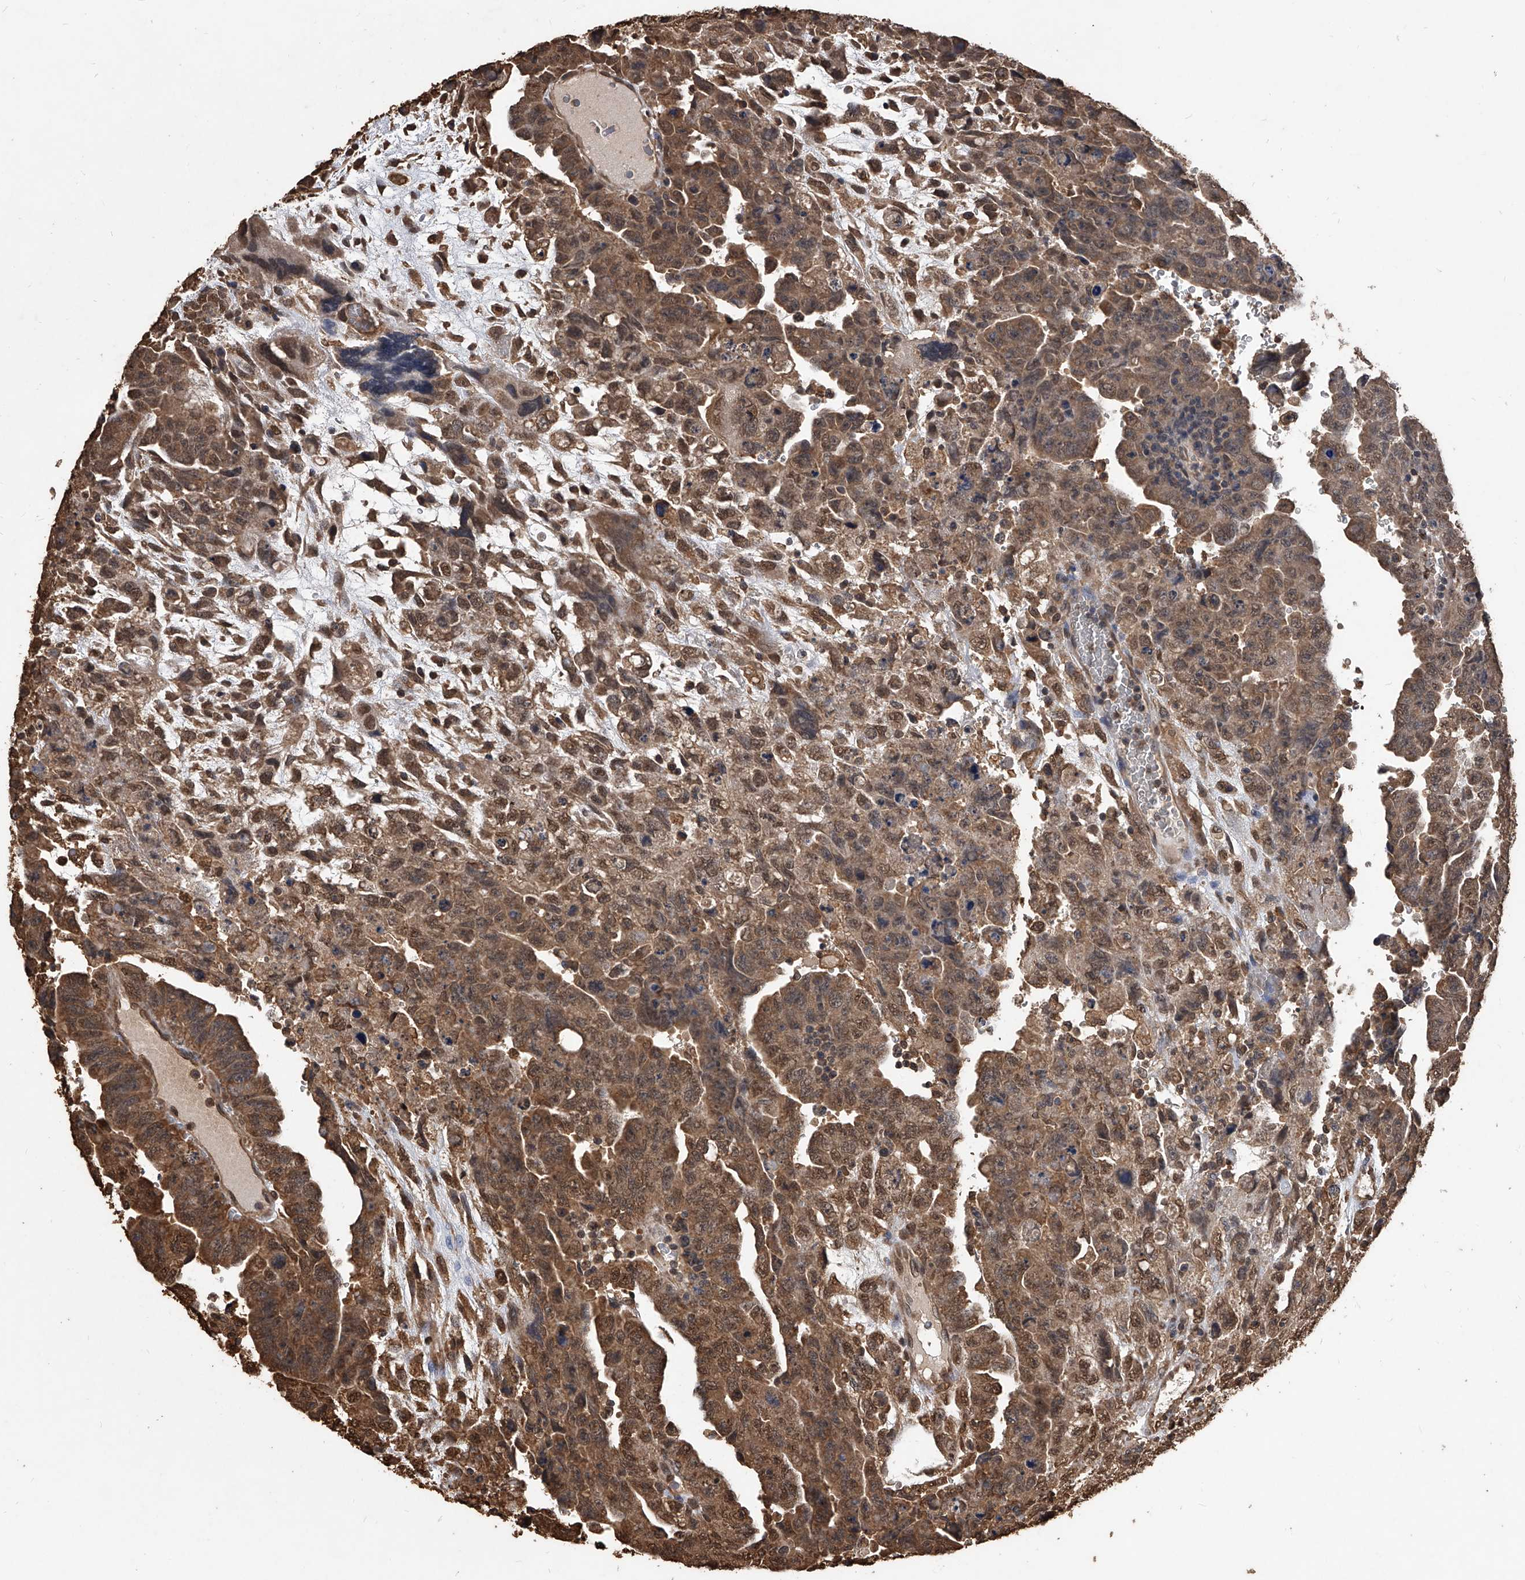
{"staining": {"intensity": "moderate", "quantity": ">75%", "location": "cytoplasmic/membranous,nuclear"}, "tissue": "testis cancer", "cell_type": "Tumor cells", "image_type": "cancer", "snomed": [{"axis": "morphology", "description": "Carcinoma, Embryonal, NOS"}, {"axis": "topography", "description": "Testis"}], "caption": "Immunohistochemical staining of testis embryonal carcinoma reveals medium levels of moderate cytoplasmic/membranous and nuclear expression in approximately >75% of tumor cells.", "gene": "FBXL4", "patient": {"sex": "male", "age": 28}}